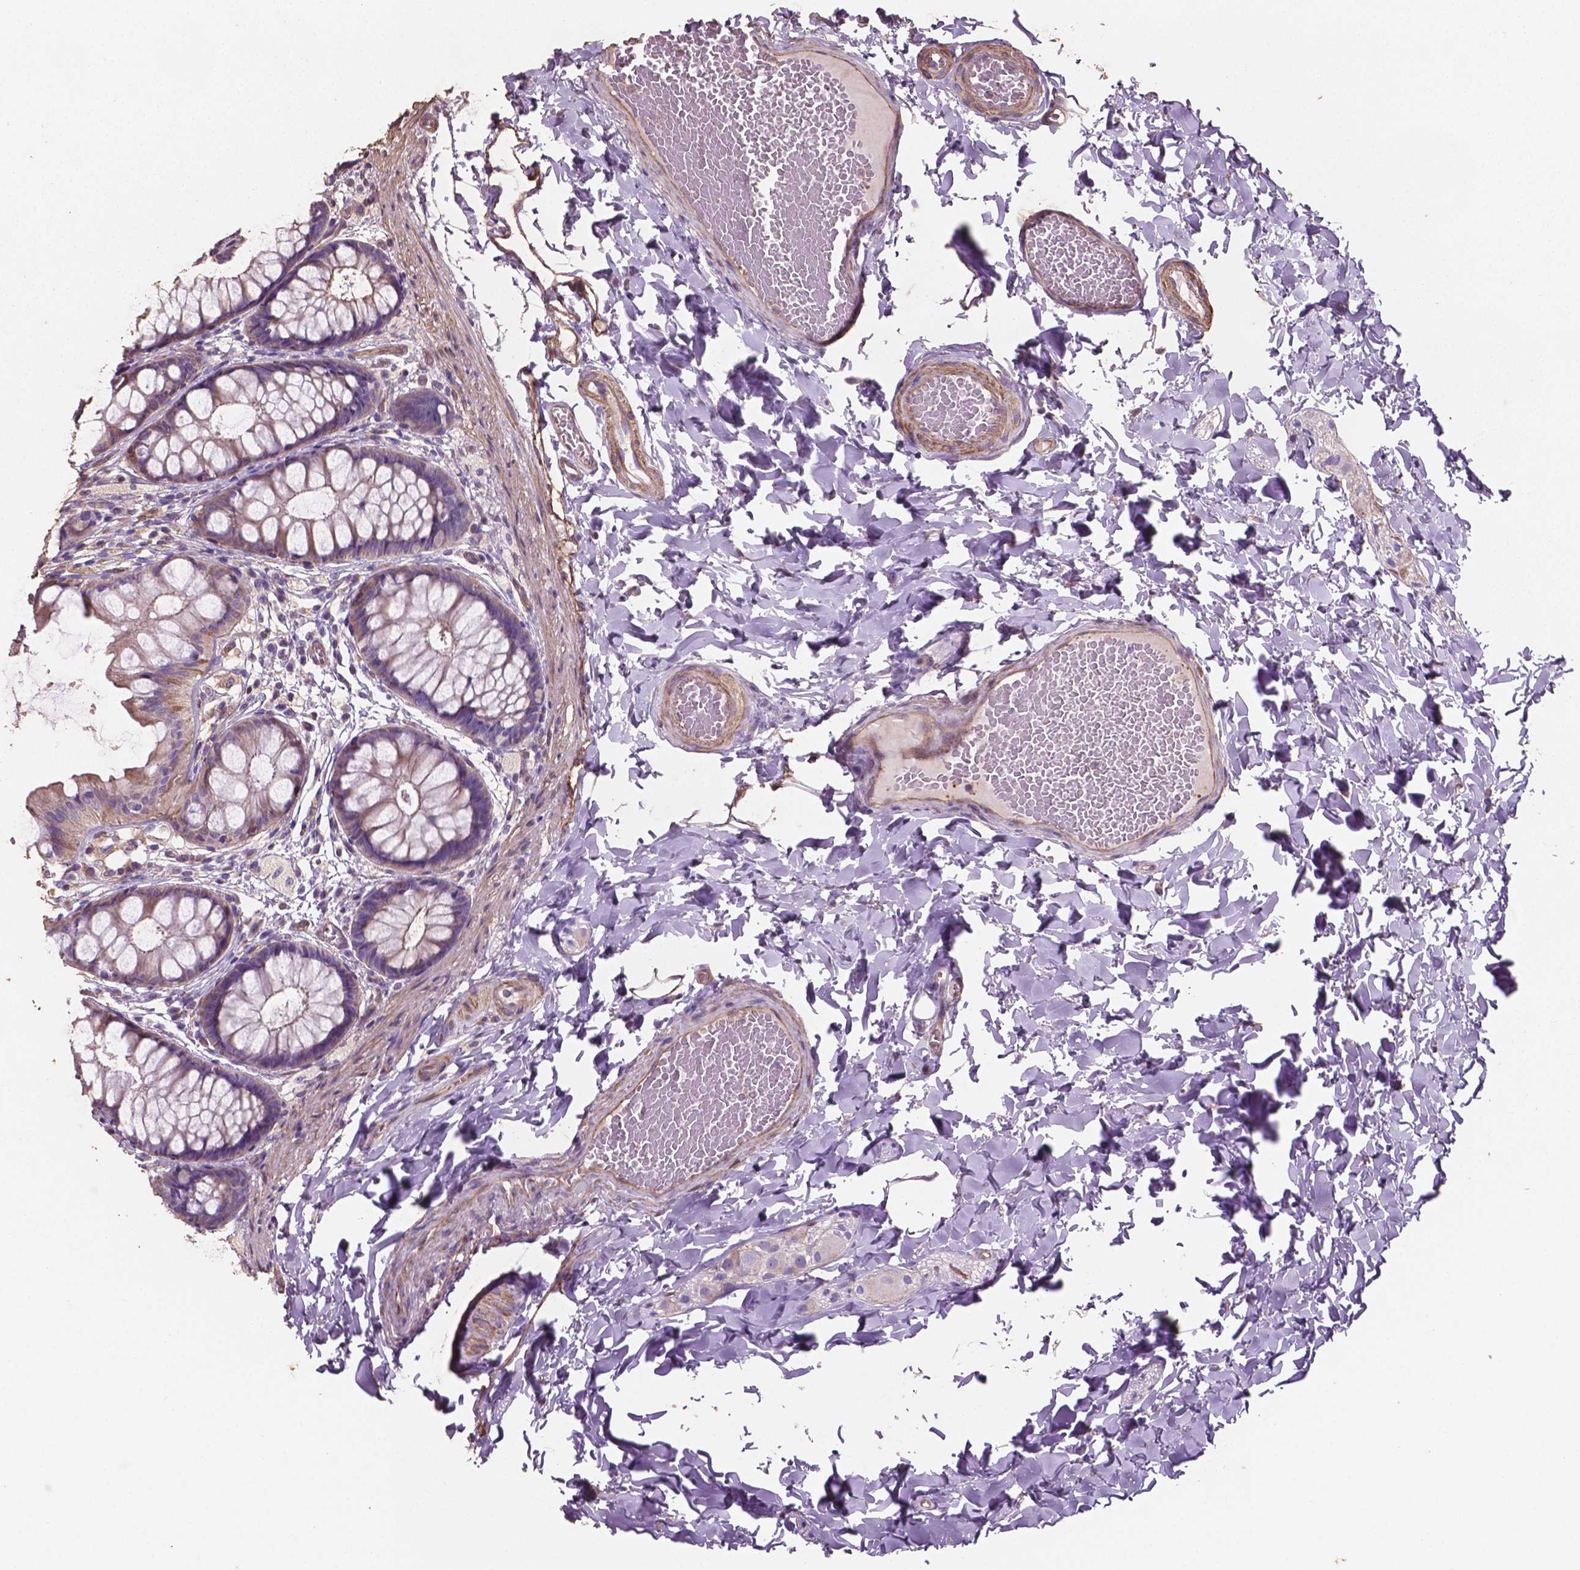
{"staining": {"intensity": "weak", "quantity": ">75%", "location": "cytoplasmic/membranous"}, "tissue": "colon", "cell_type": "Endothelial cells", "image_type": "normal", "snomed": [{"axis": "morphology", "description": "Normal tissue, NOS"}, {"axis": "topography", "description": "Colon"}], "caption": "Immunohistochemistry histopathology image of normal human colon stained for a protein (brown), which demonstrates low levels of weak cytoplasmic/membranous expression in about >75% of endothelial cells.", "gene": "COMMD4", "patient": {"sex": "male", "age": 47}}